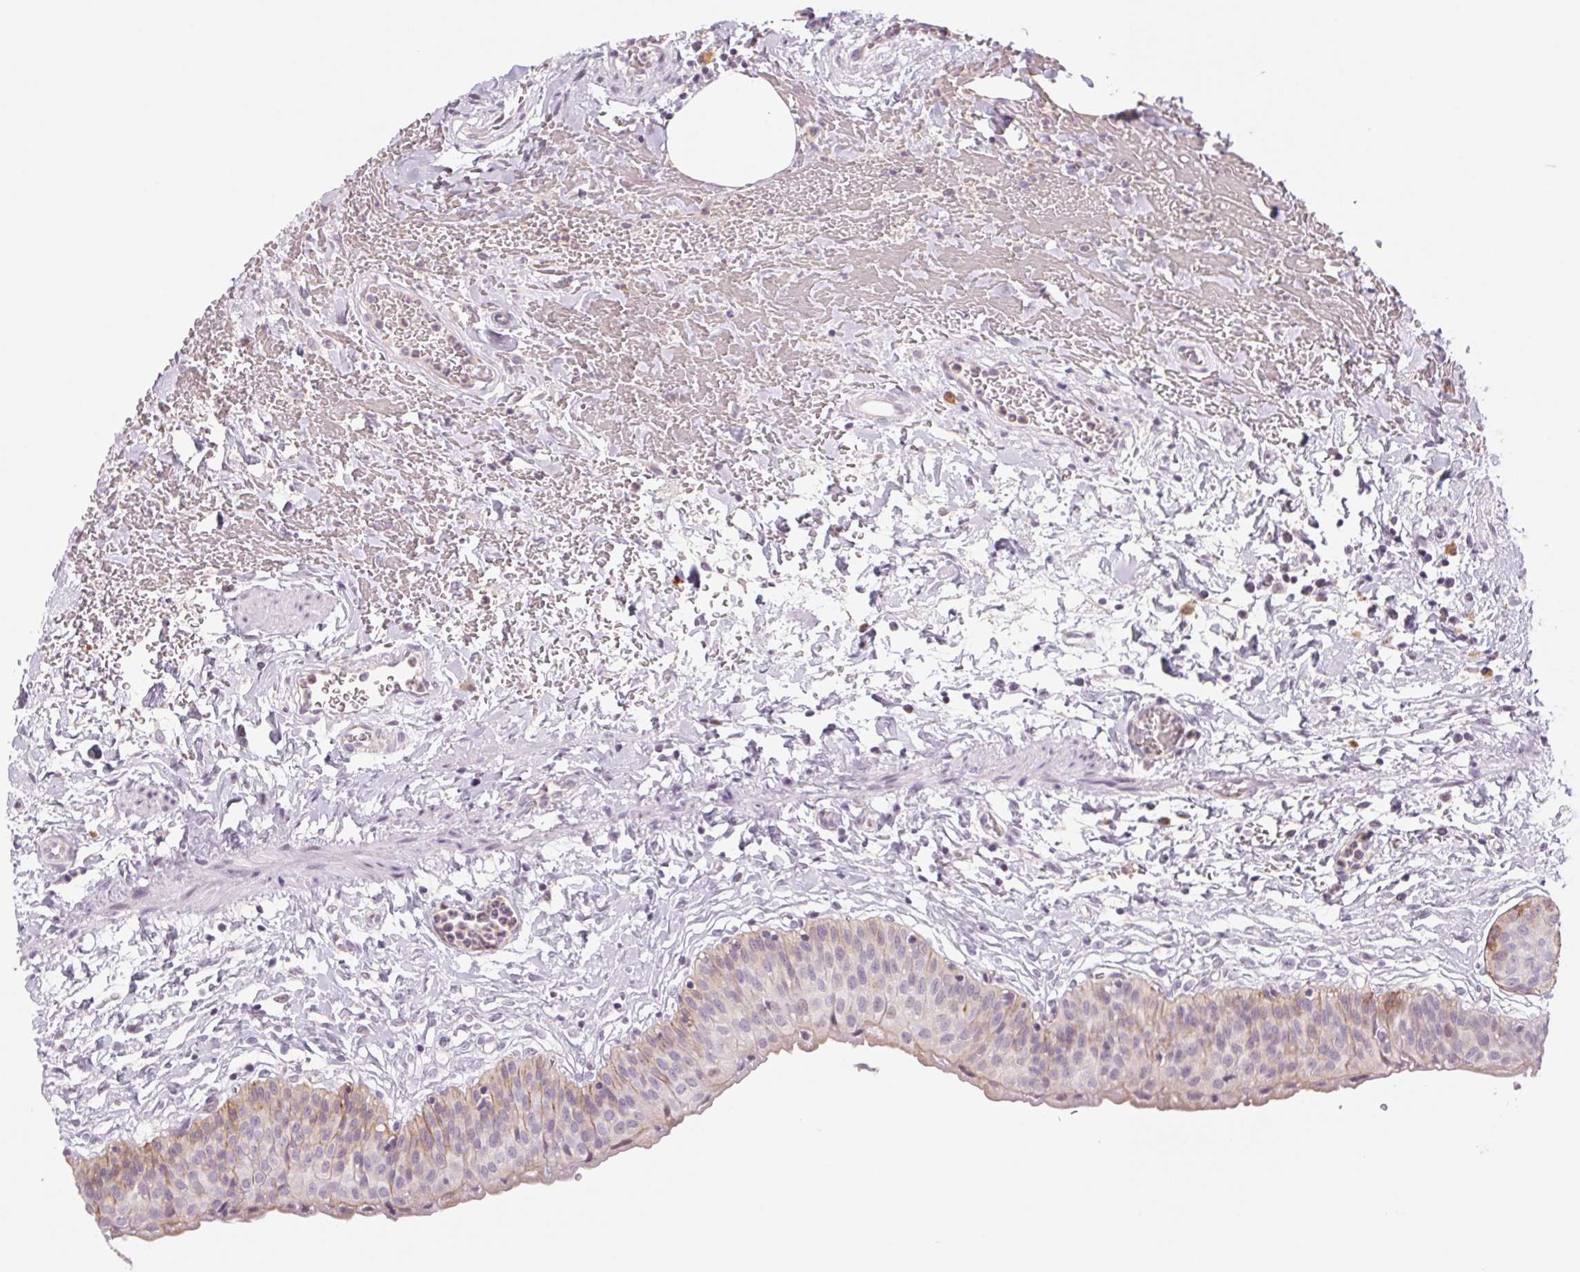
{"staining": {"intensity": "weak", "quantity": "<25%", "location": "cytoplasmic/membranous"}, "tissue": "urinary bladder", "cell_type": "Urothelial cells", "image_type": "normal", "snomed": [{"axis": "morphology", "description": "Normal tissue, NOS"}, {"axis": "topography", "description": "Urinary bladder"}], "caption": "This photomicrograph is of normal urinary bladder stained with IHC to label a protein in brown with the nuclei are counter-stained blue. There is no positivity in urothelial cells. (Brightfield microscopy of DAB immunohistochemistry (IHC) at high magnification).", "gene": "KRT1", "patient": {"sex": "male", "age": 55}}